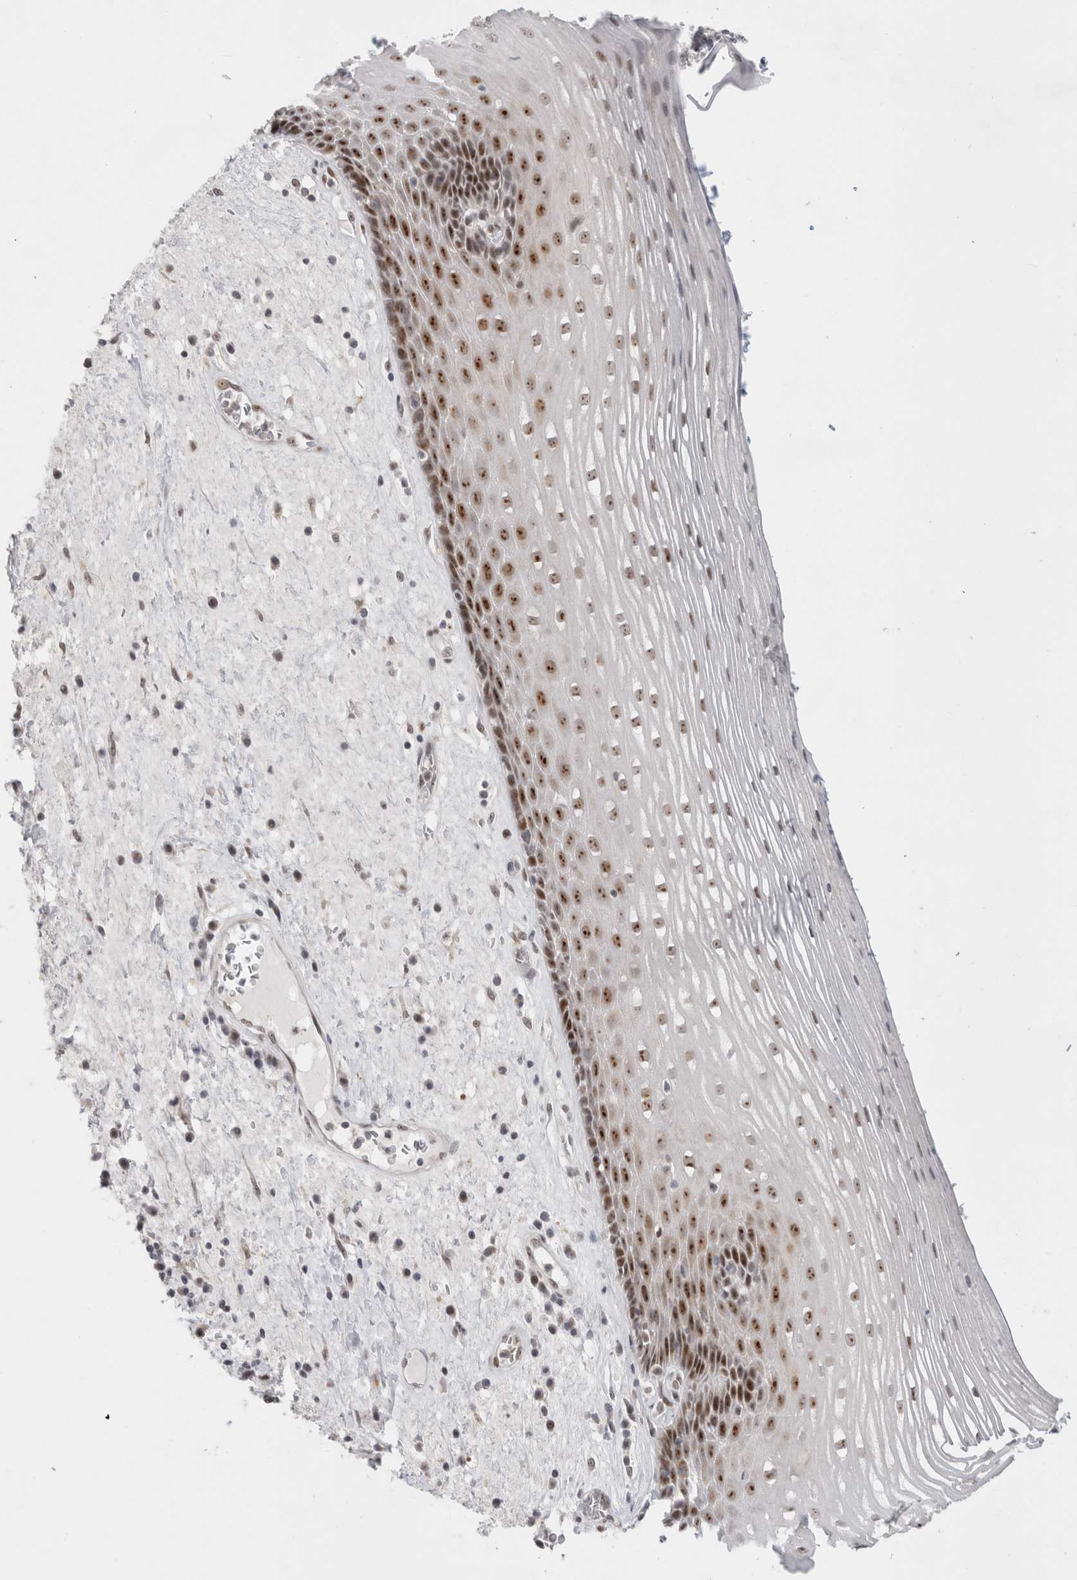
{"staining": {"intensity": "strong", "quantity": ">75%", "location": "nuclear"}, "tissue": "esophagus", "cell_type": "Squamous epithelial cells", "image_type": "normal", "snomed": [{"axis": "morphology", "description": "Normal tissue, NOS"}, {"axis": "morphology", "description": "Adenocarcinoma, NOS"}, {"axis": "topography", "description": "Esophagus"}], "caption": "Esophagus was stained to show a protein in brown. There is high levels of strong nuclear expression in approximately >75% of squamous epithelial cells. The staining is performed using DAB brown chromogen to label protein expression. The nuclei are counter-stained blue using hematoxylin.", "gene": "SENP6", "patient": {"sex": "male", "age": 62}}